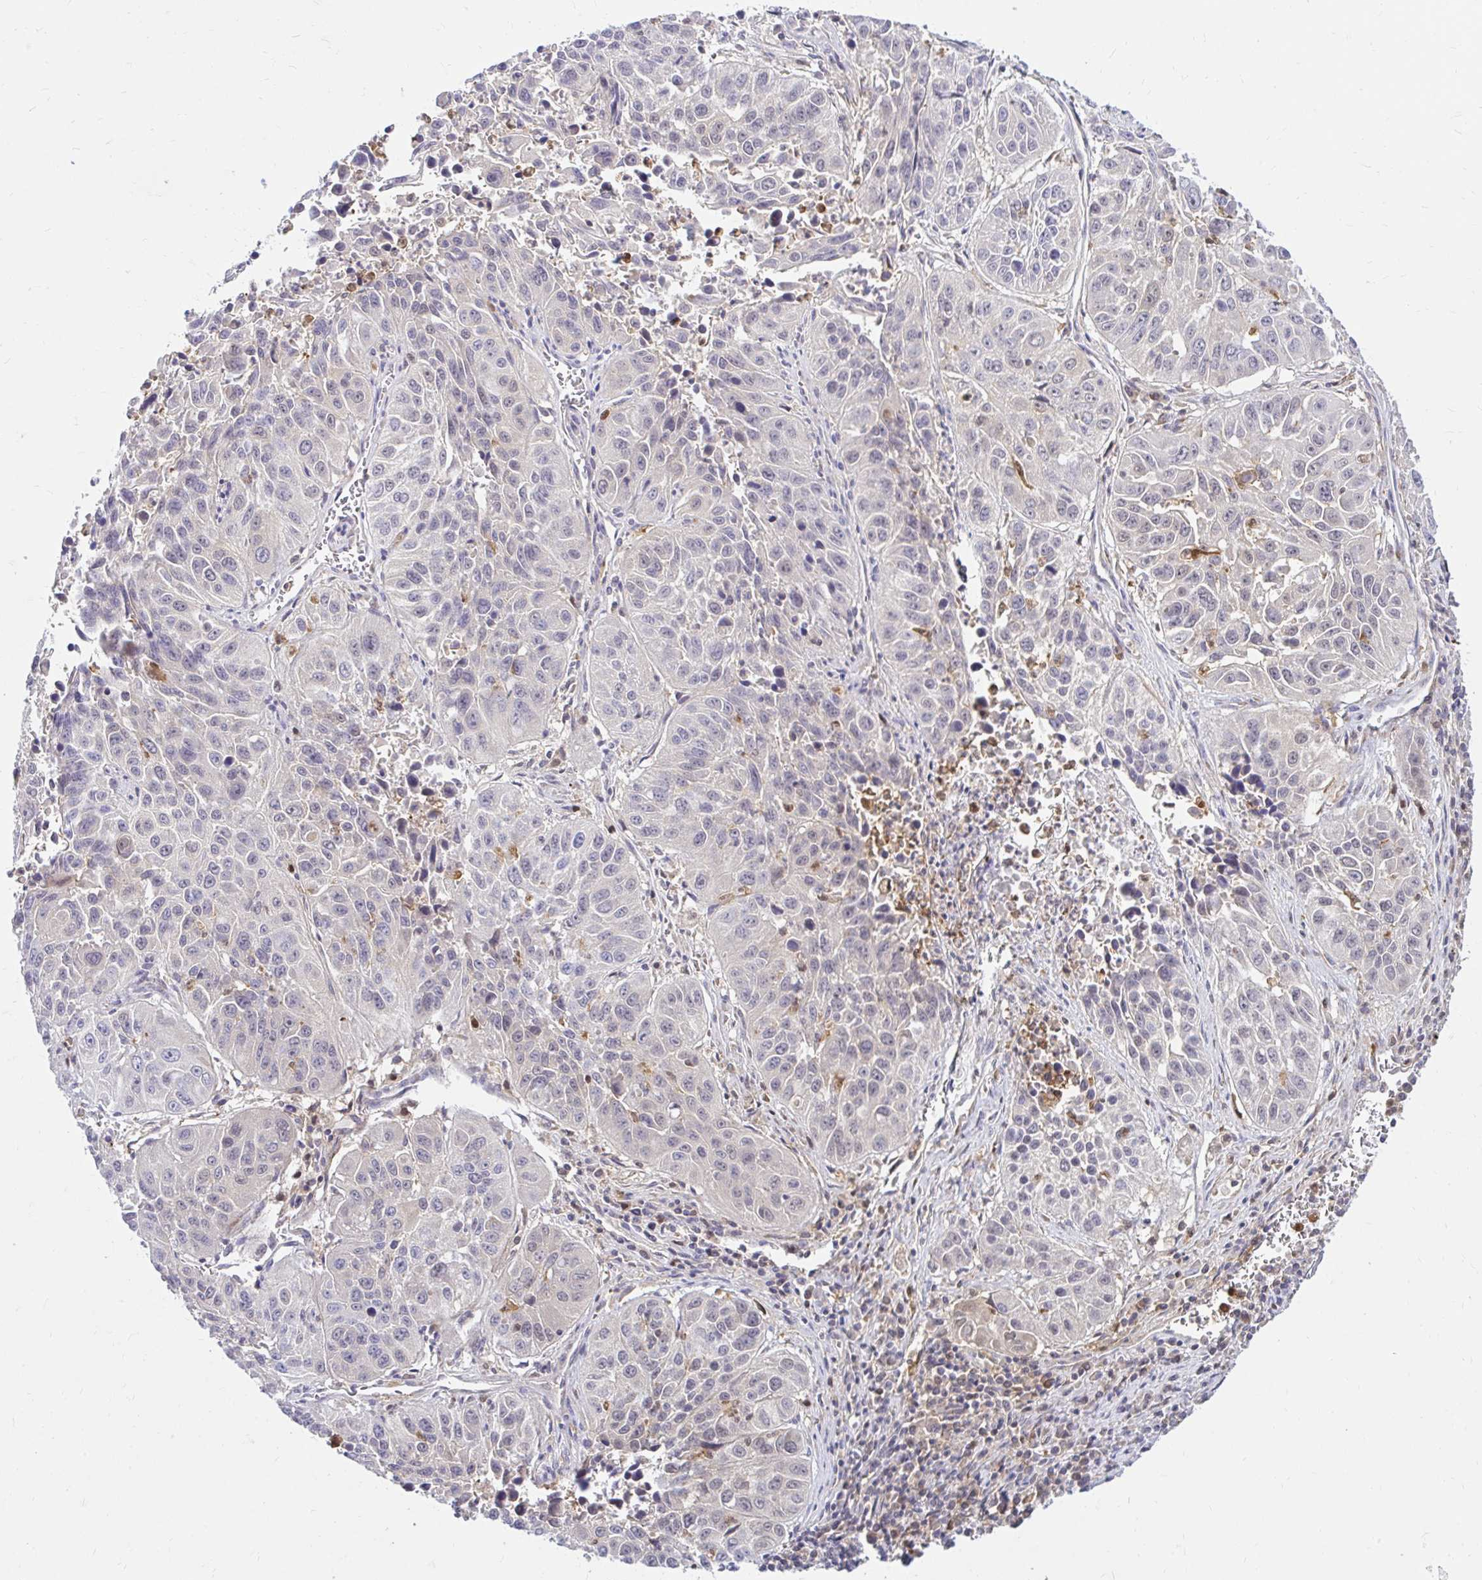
{"staining": {"intensity": "negative", "quantity": "none", "location": "none"}, "tissue": "lung cancer", "cell_type": "Tumor cells", "image_type": "cancer", "snomed": [{"axis": "morphology", "description": "Squamous cell carcinoma, NOS"}, {"axis": "topography", "description": "Lung"}], "caption": "Lung cancer was stained to show a protein in brown. There is no significant expression in tumor cells.", "gene": "PYCARD", "patient": {"sex": "female", "age": 61}}